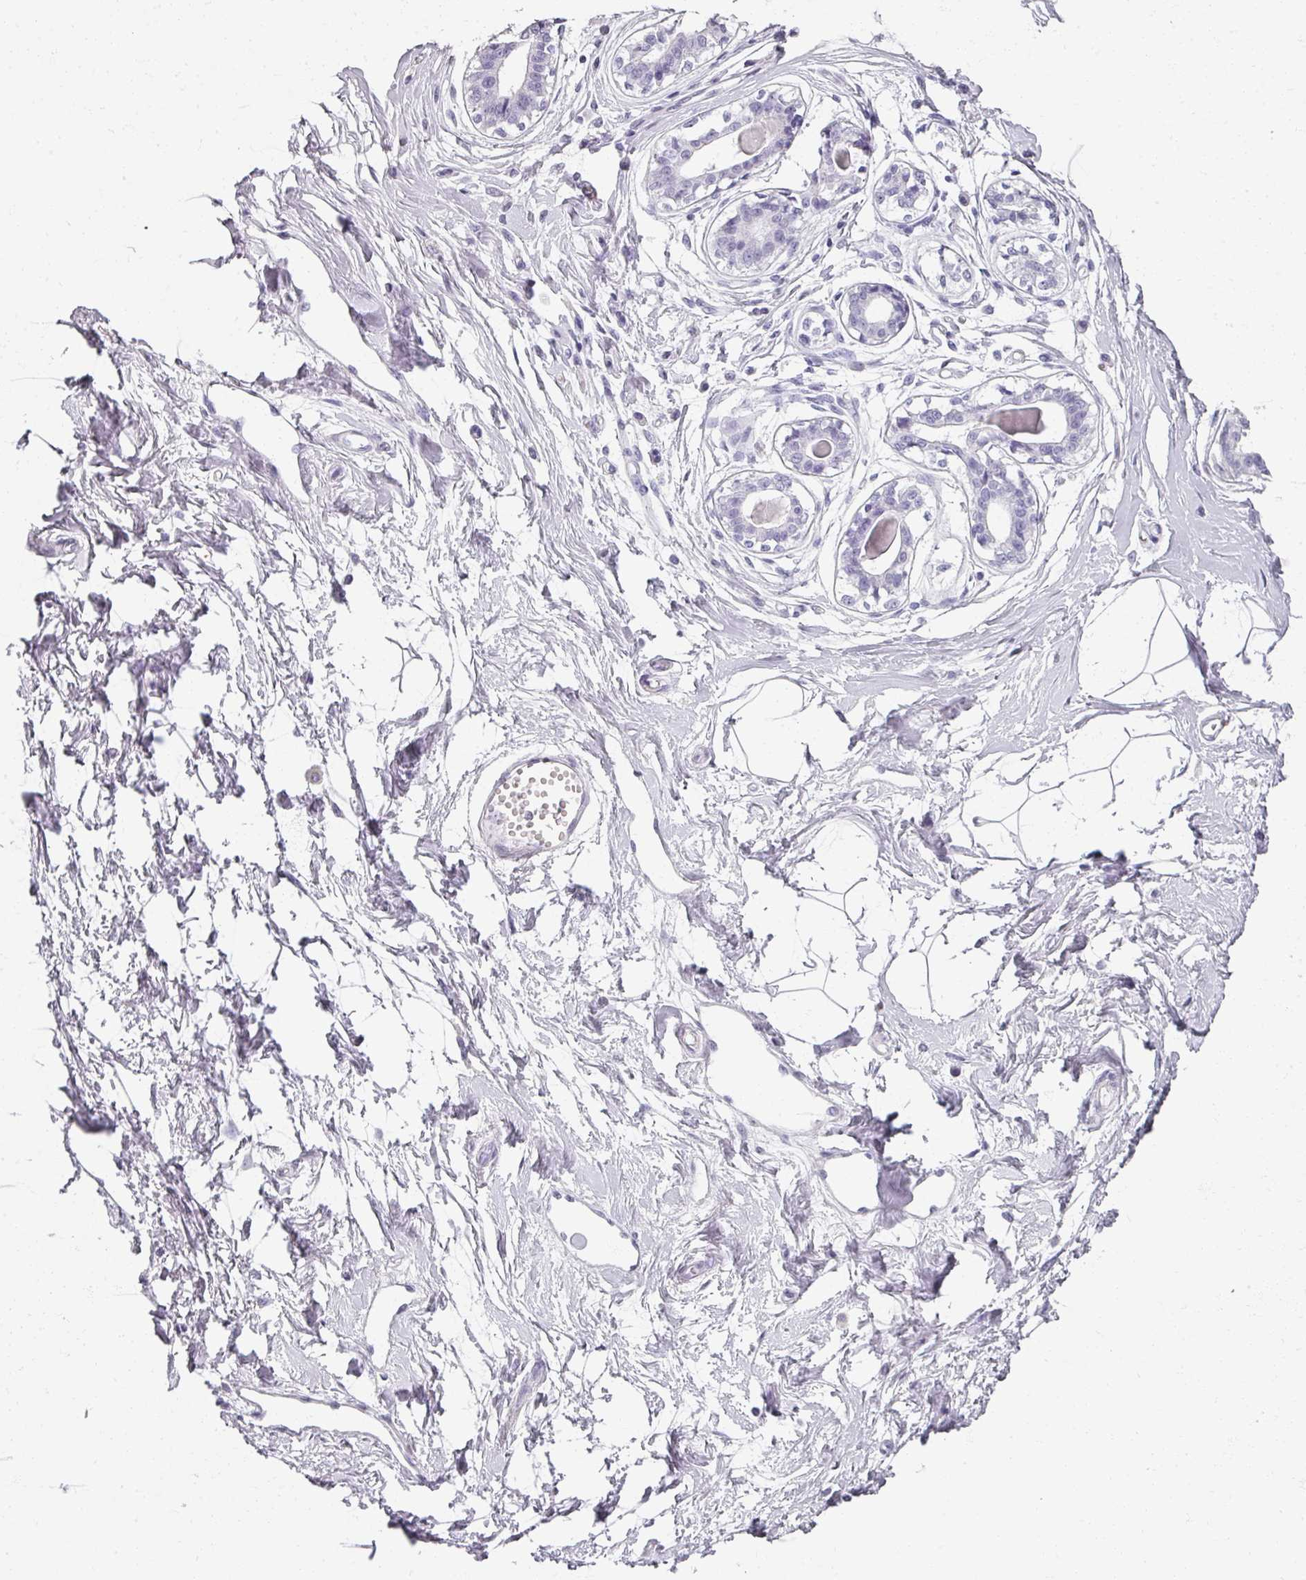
{"staining": {"intensity": "negative", "quantity": "none", "location": "none"}, "tissue": "breast", "cell_type": "Adipocytes", "image_type": "normal", "snomed": [{"axis": "morphology", "description": "Normal tissue, NOS"}, {"axis": "topography", "description": "Breast"}], "caption": "Protein analysis of normal breast displays no significant staining in adipocytes. (DAB (3,3'-diaminobenzidine) immunohistochemistry, high magnification).", "gene": "REG3A", "patient": {"sex": "female", "age": 45}}